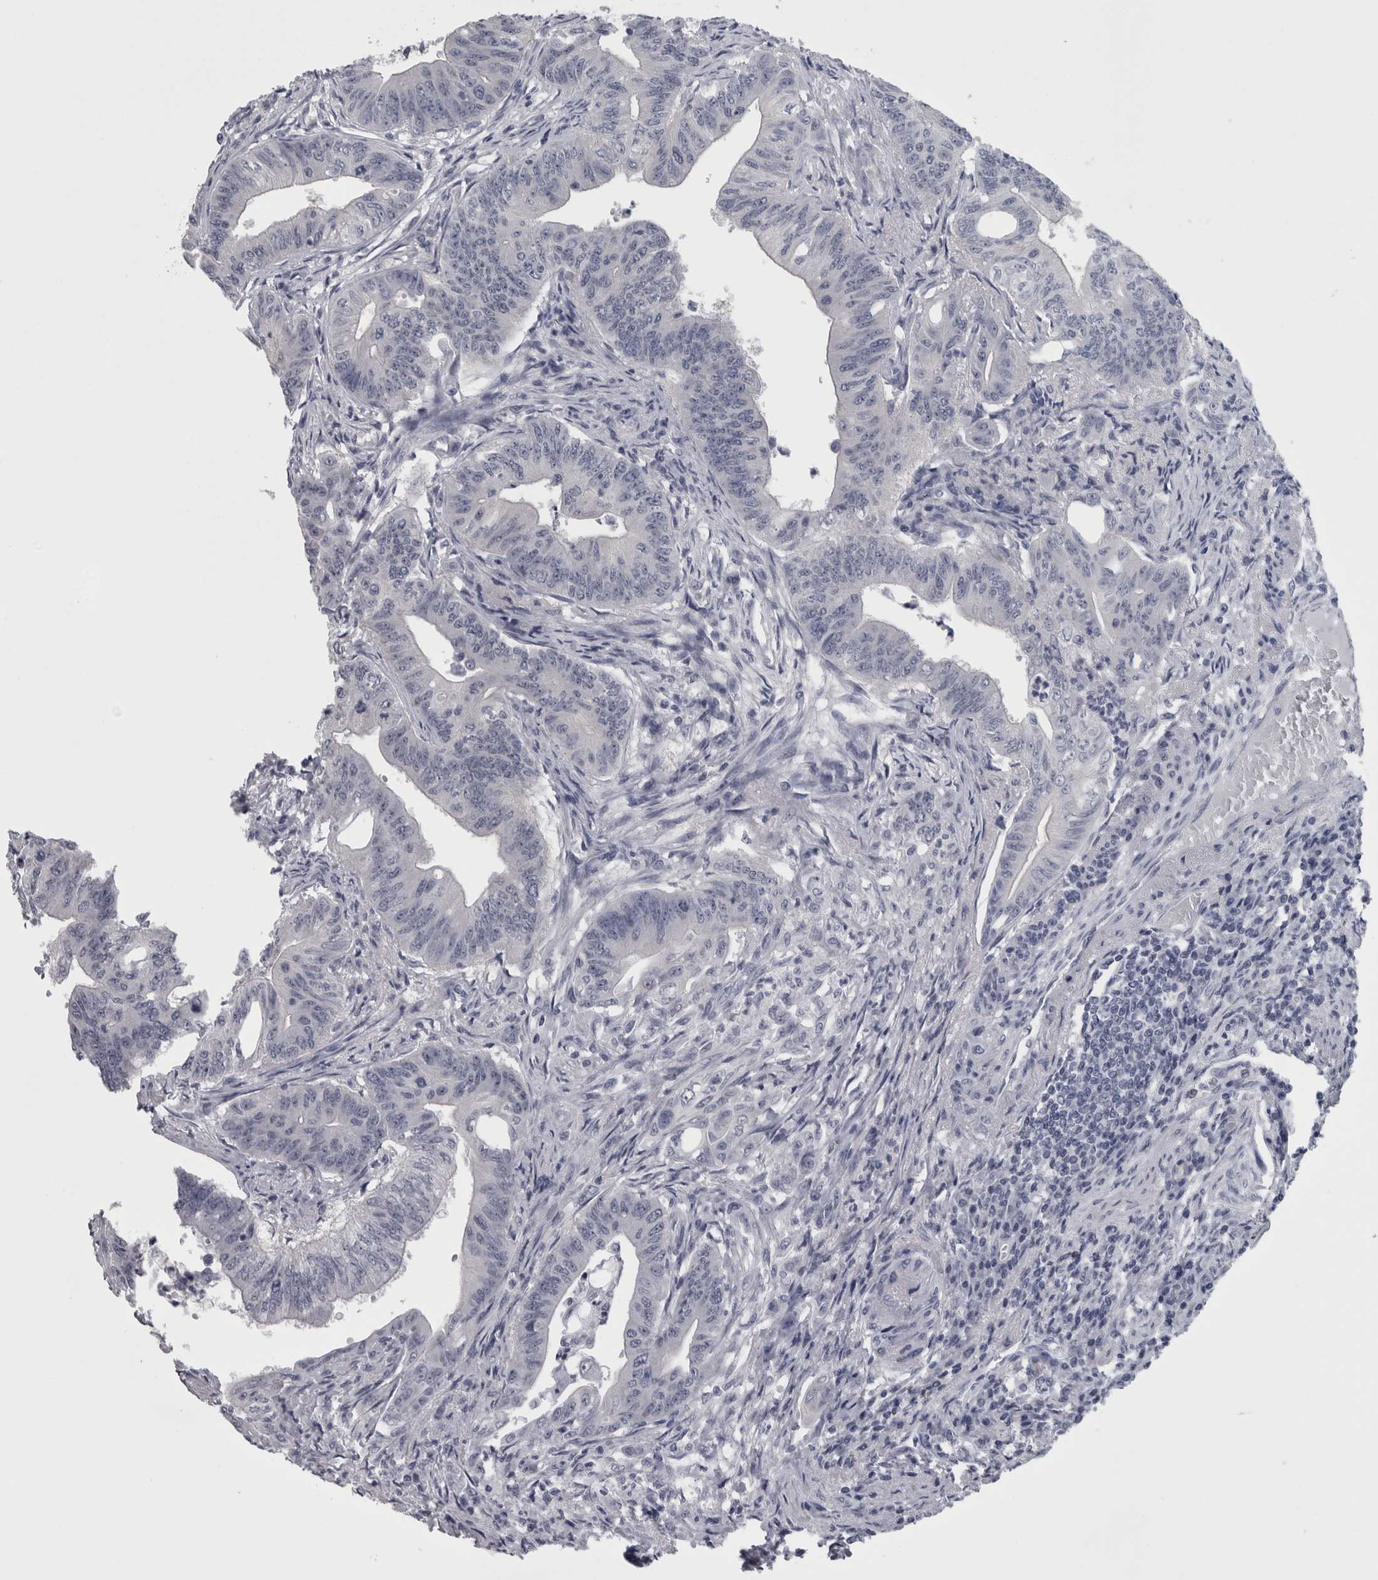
{"staining": {"intensity": "negative", "quantity": "none", "location": "none"}, "tissue": "colorectal cancer", "cell_type": "Tumor cells", "image_type": "cancer", "snomed": [{"axis": "morphology", "description": "Adenoma, NOS"}, {"axis": "morphology", "description": "Adenocarcinoma, NOS"}, {"axis": "topography", "description": "Colon"}], "caption": "Protein analysis of colorectal cancer (adenocarcinoma) exhibits no significant positivity in tumor cells.", "gene": "APRT", "patient": {"sex": "male", "age": 79}}